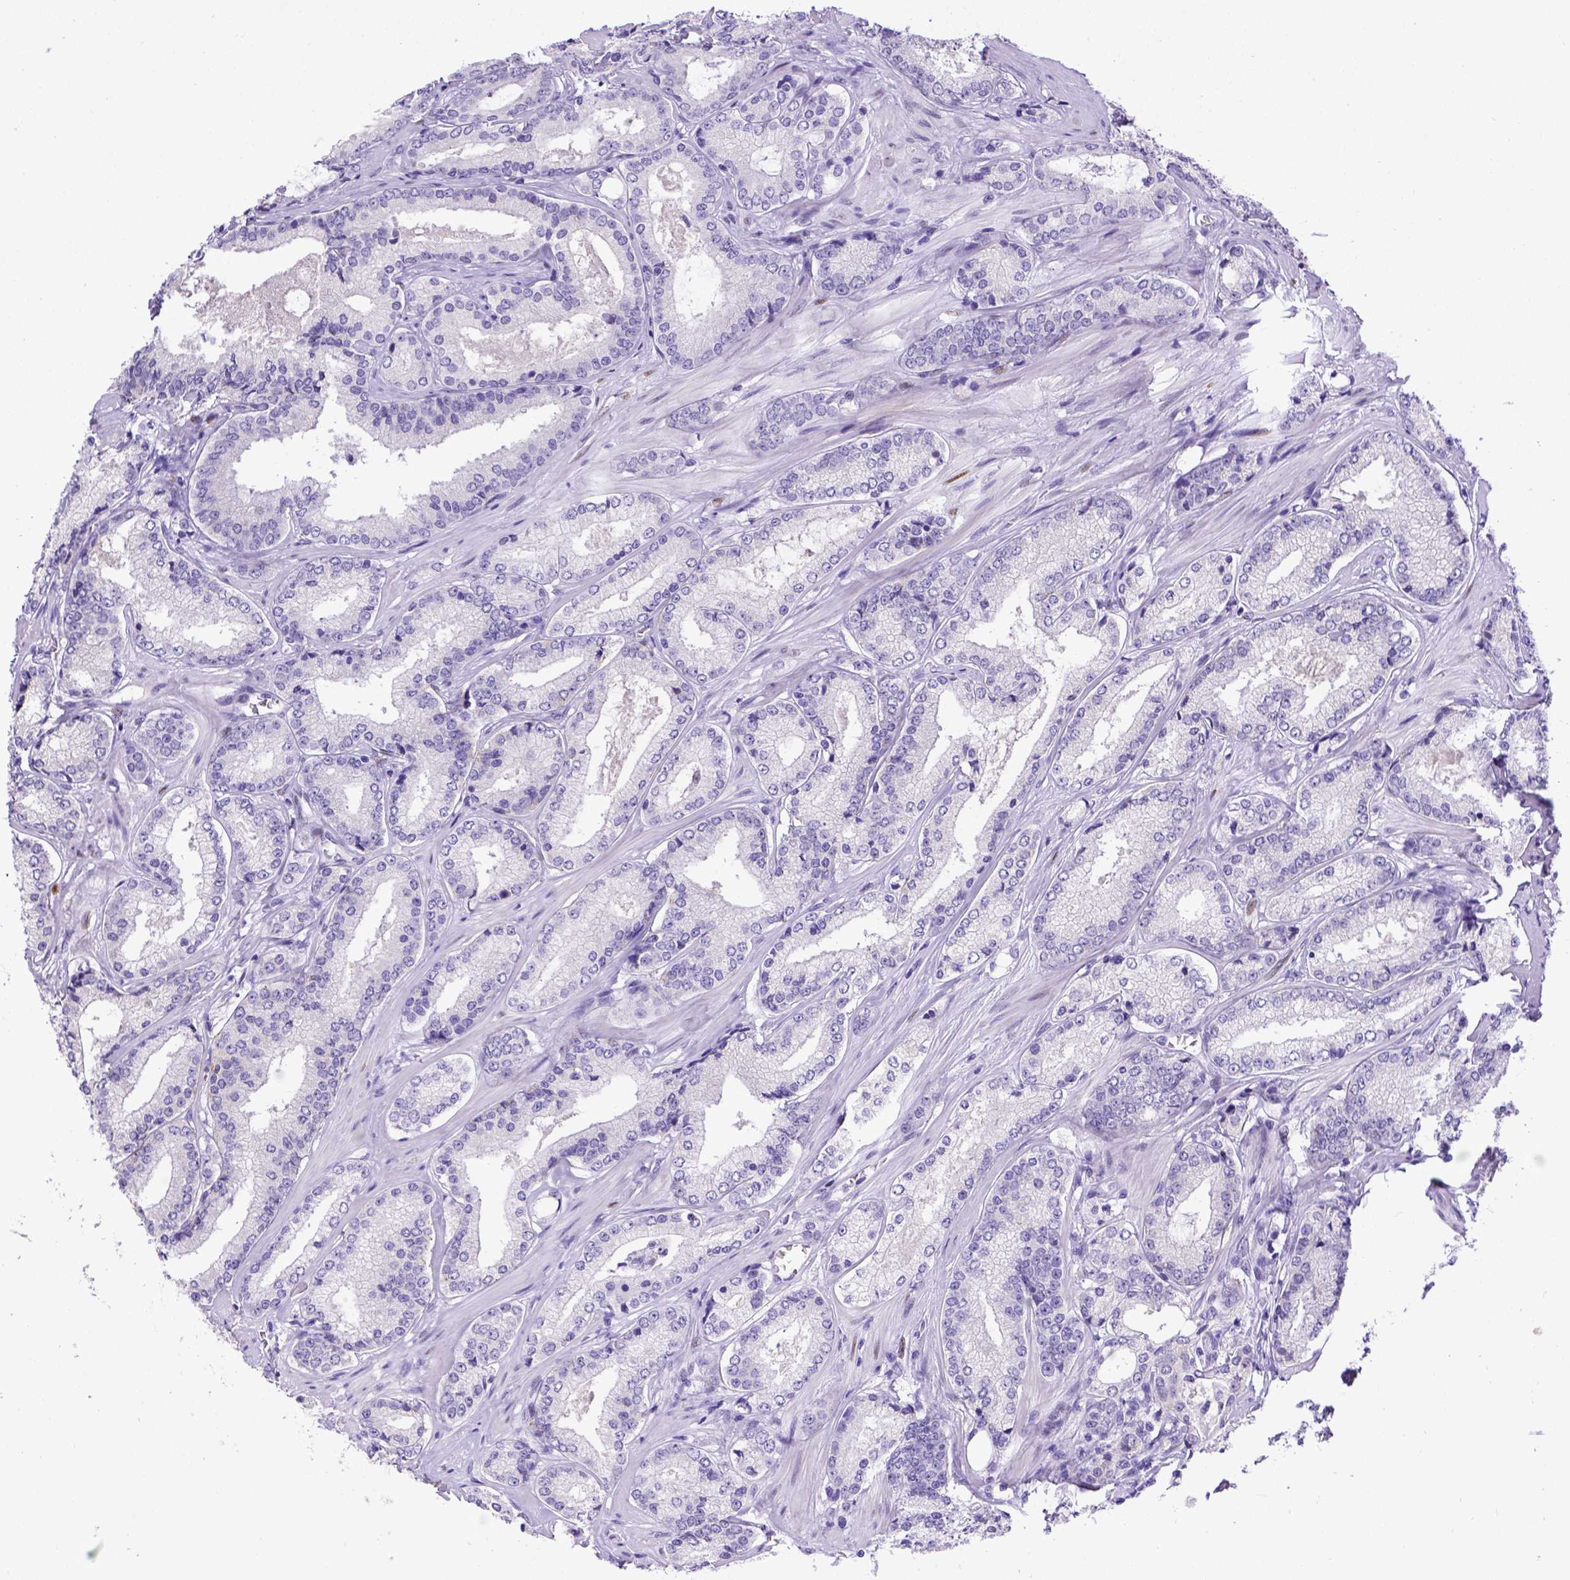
{"staining": {"intensity": "negative", "quantity": "none", "location": "none"}, "tissue": "prostate cancer", "cell_type": "Tumor cells", "image_type": "cancer", "snomed": [{"axis": "morphology", "description": "Adenocarcinoma, Low grade"}, {"axis": "topography", "description": "Prostate"}], "caption": "An immunohistochemistry (IHC) micrograph of prostate adenocarcinoma (low-grade) is shown. There is no staining in tumor cells of prostate adenocarcinoma (low-grade).", "gene": "ESR1", "patient": {"sex": "male", "age": 56}}